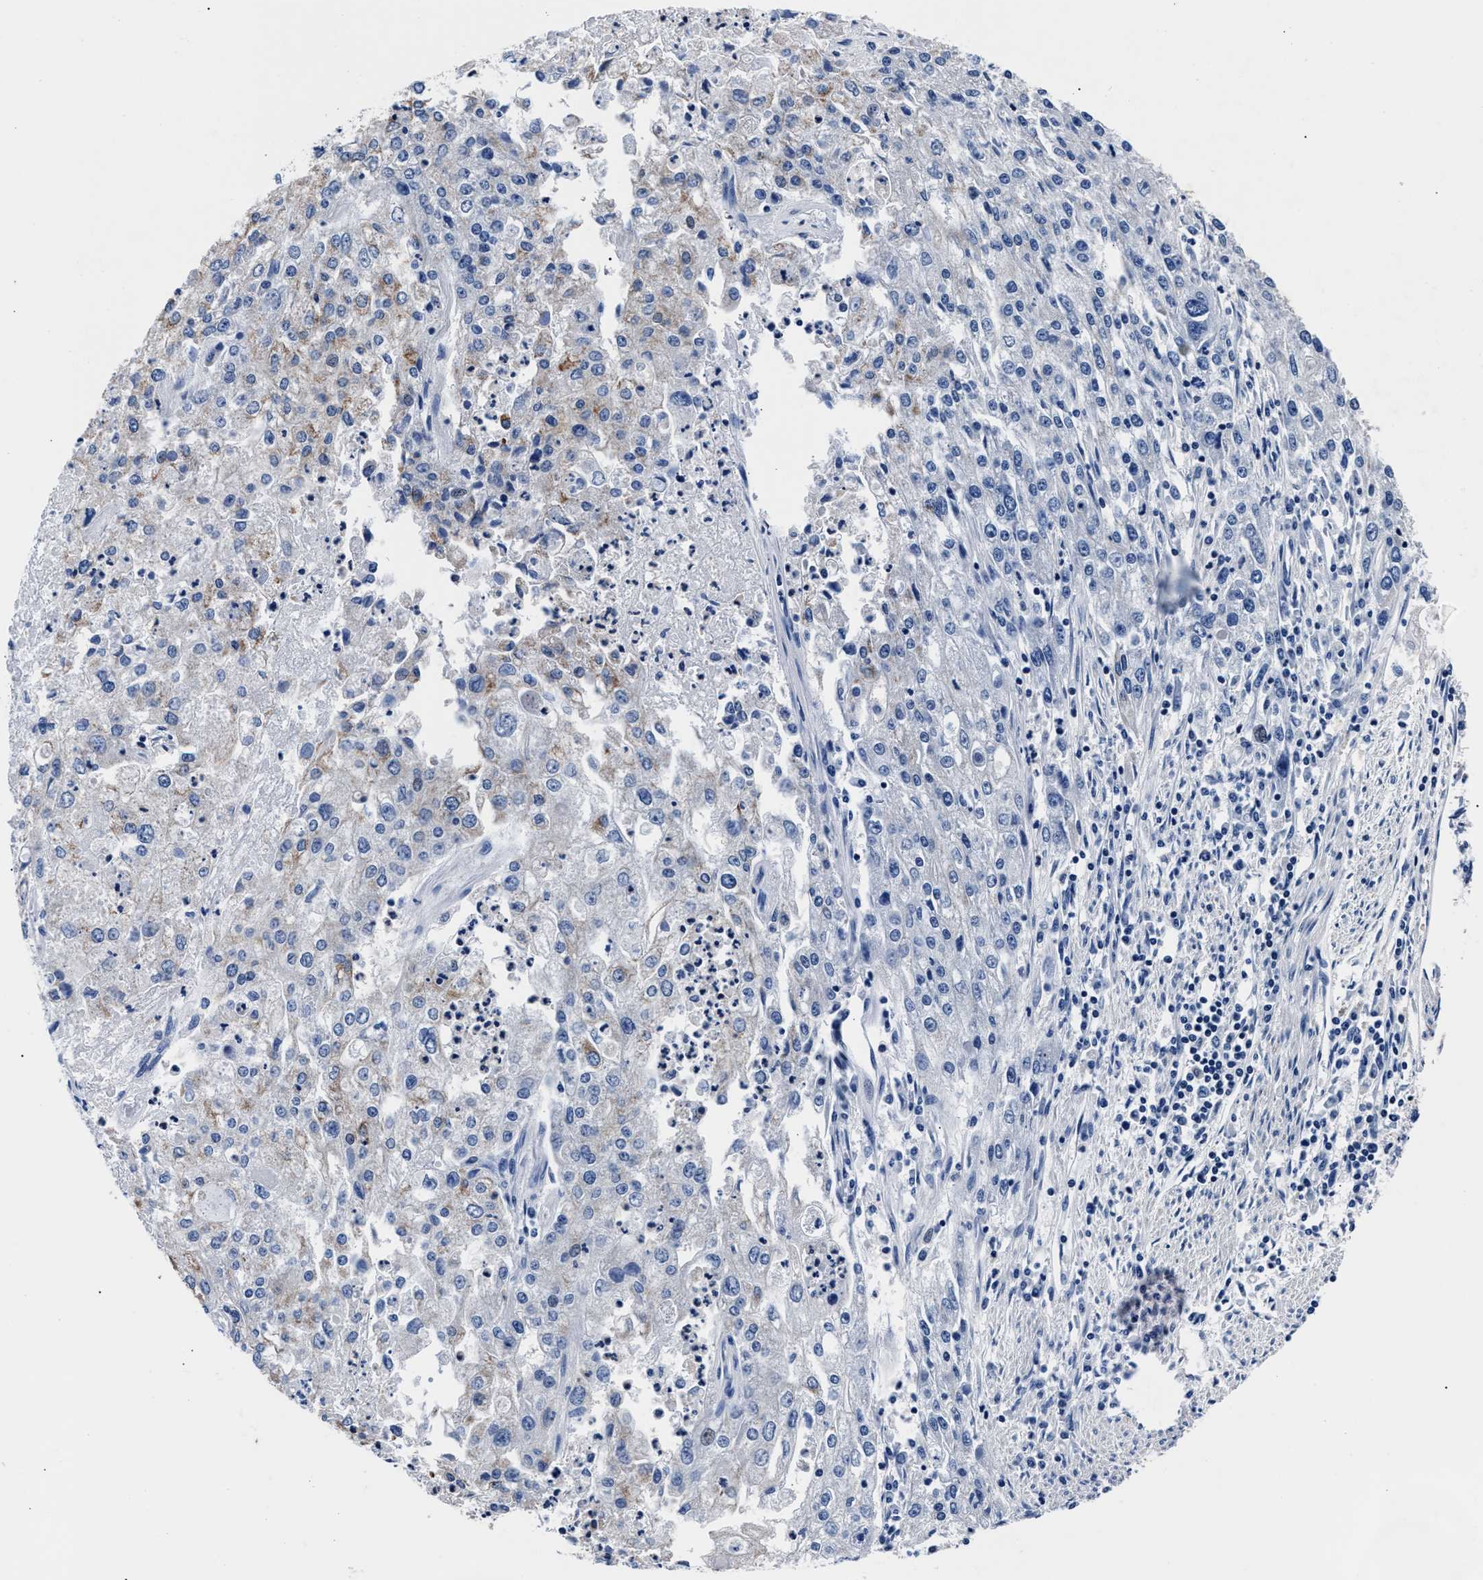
{"staining": {"intensity": "negative", "quantity": "none", "location": "none"}, "tissue": "endometrial cancer", "cell_type": "Tumor cells", "image_type": "cancer", "snomed": [{"axis": "morphology", "description": "Adenocarcinoma, NOS"}, {"axis": "topography", "description": "Endometrium"}], "caption": "Endometrial cancer (adenocarcinoma) was stained to show a protein in brown. There is no significant positivity in tumor cells. (Stains: DAB immunohistochemistry (IHC) with hematoxylin counter stain, Microscopy: brightfield microscopy at high magnification).", "gene": "PHF24", "patient": {"sex": "female", "age": 49}}